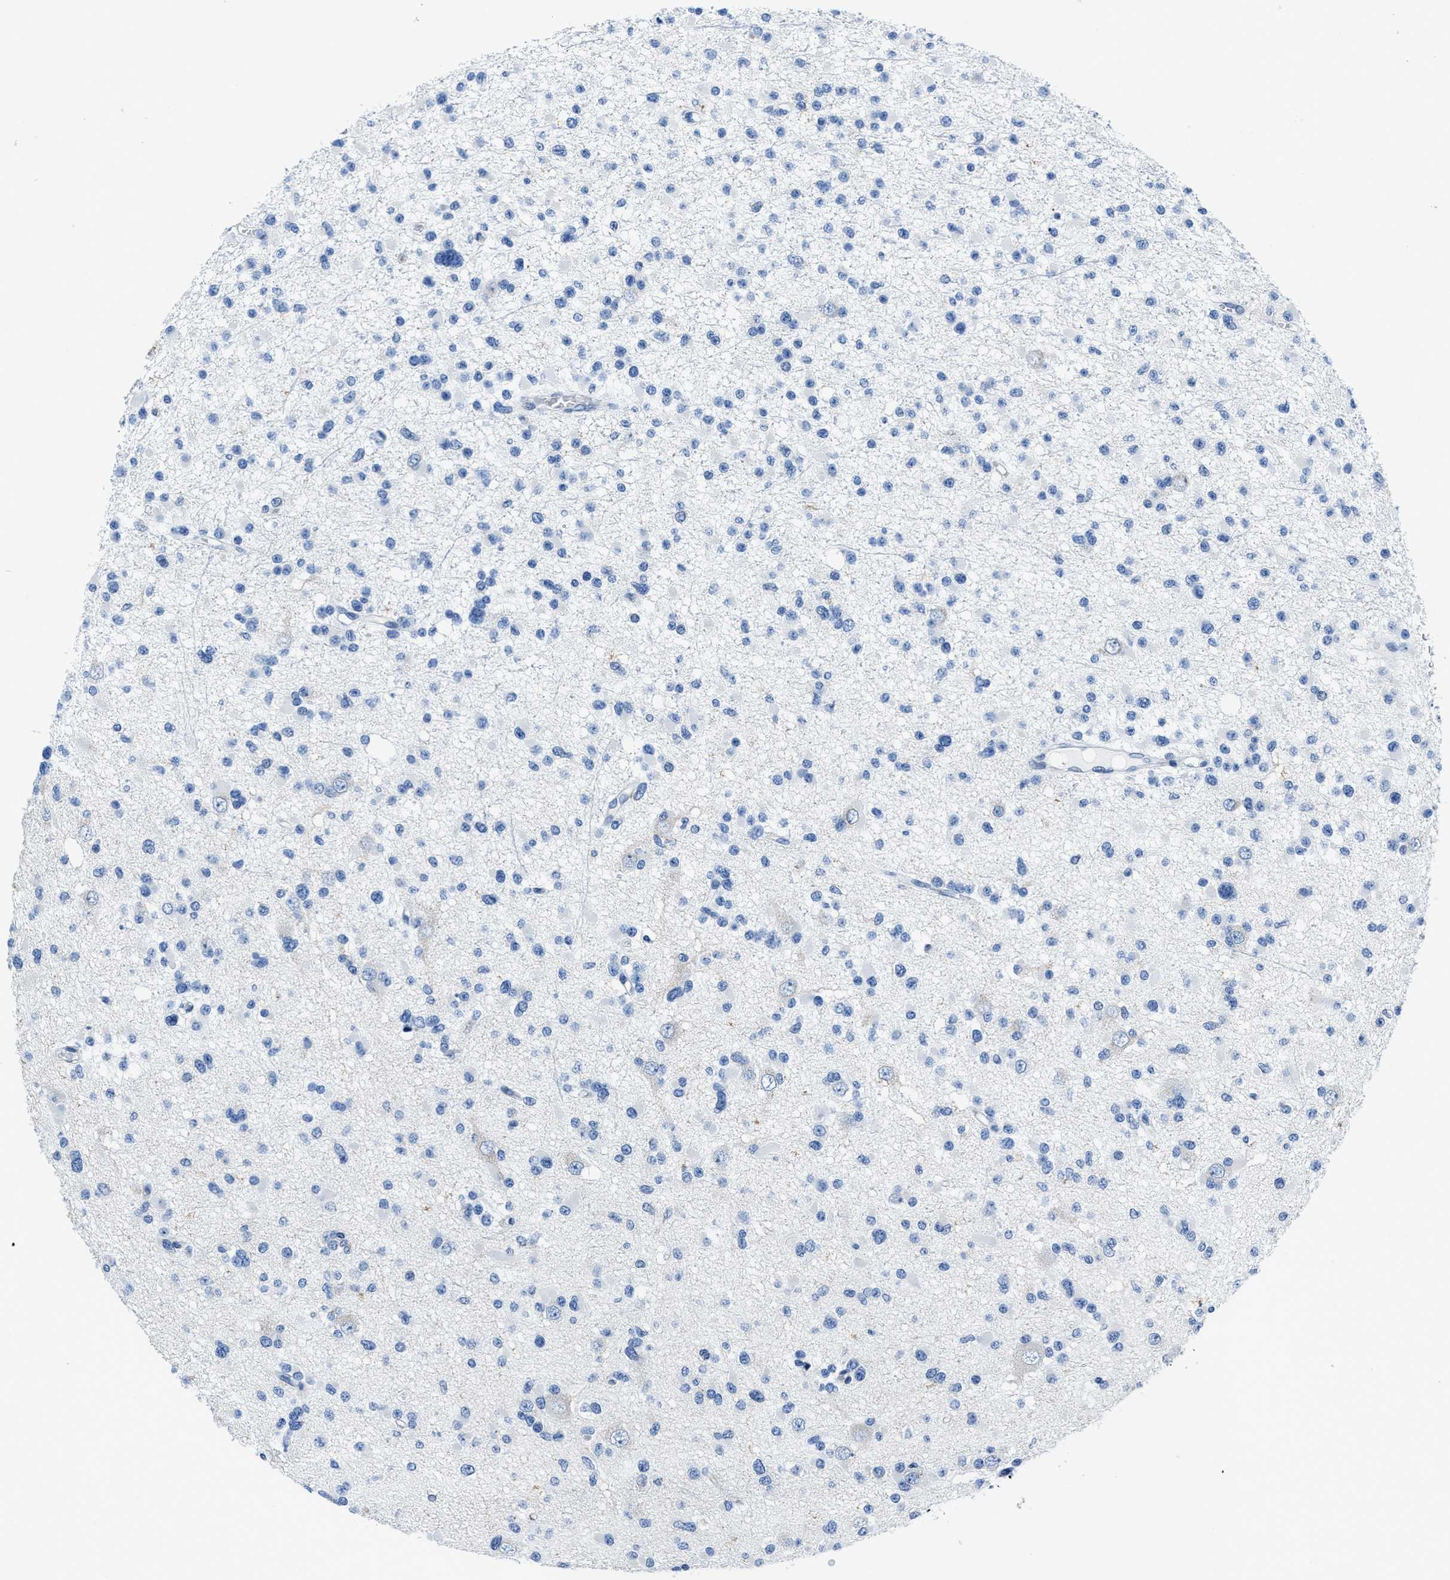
{"staining": {"intensity": "negative", "quantity": "none", "location": "none"}, "tissue": "glioma", "cell_type": "Tumor cells", "image_type": "cancer", "snomed": [{"axis": "morphology", "description": "Glioma, malignant, Low grade"}, {"axis": "topography", "description": "Brain"}], "caption": "This is an IHC image of human glioma. There is no positivity in tumor cells.", "gene": "ASZ1", "patient": {"sex": "female", "age": 22}}